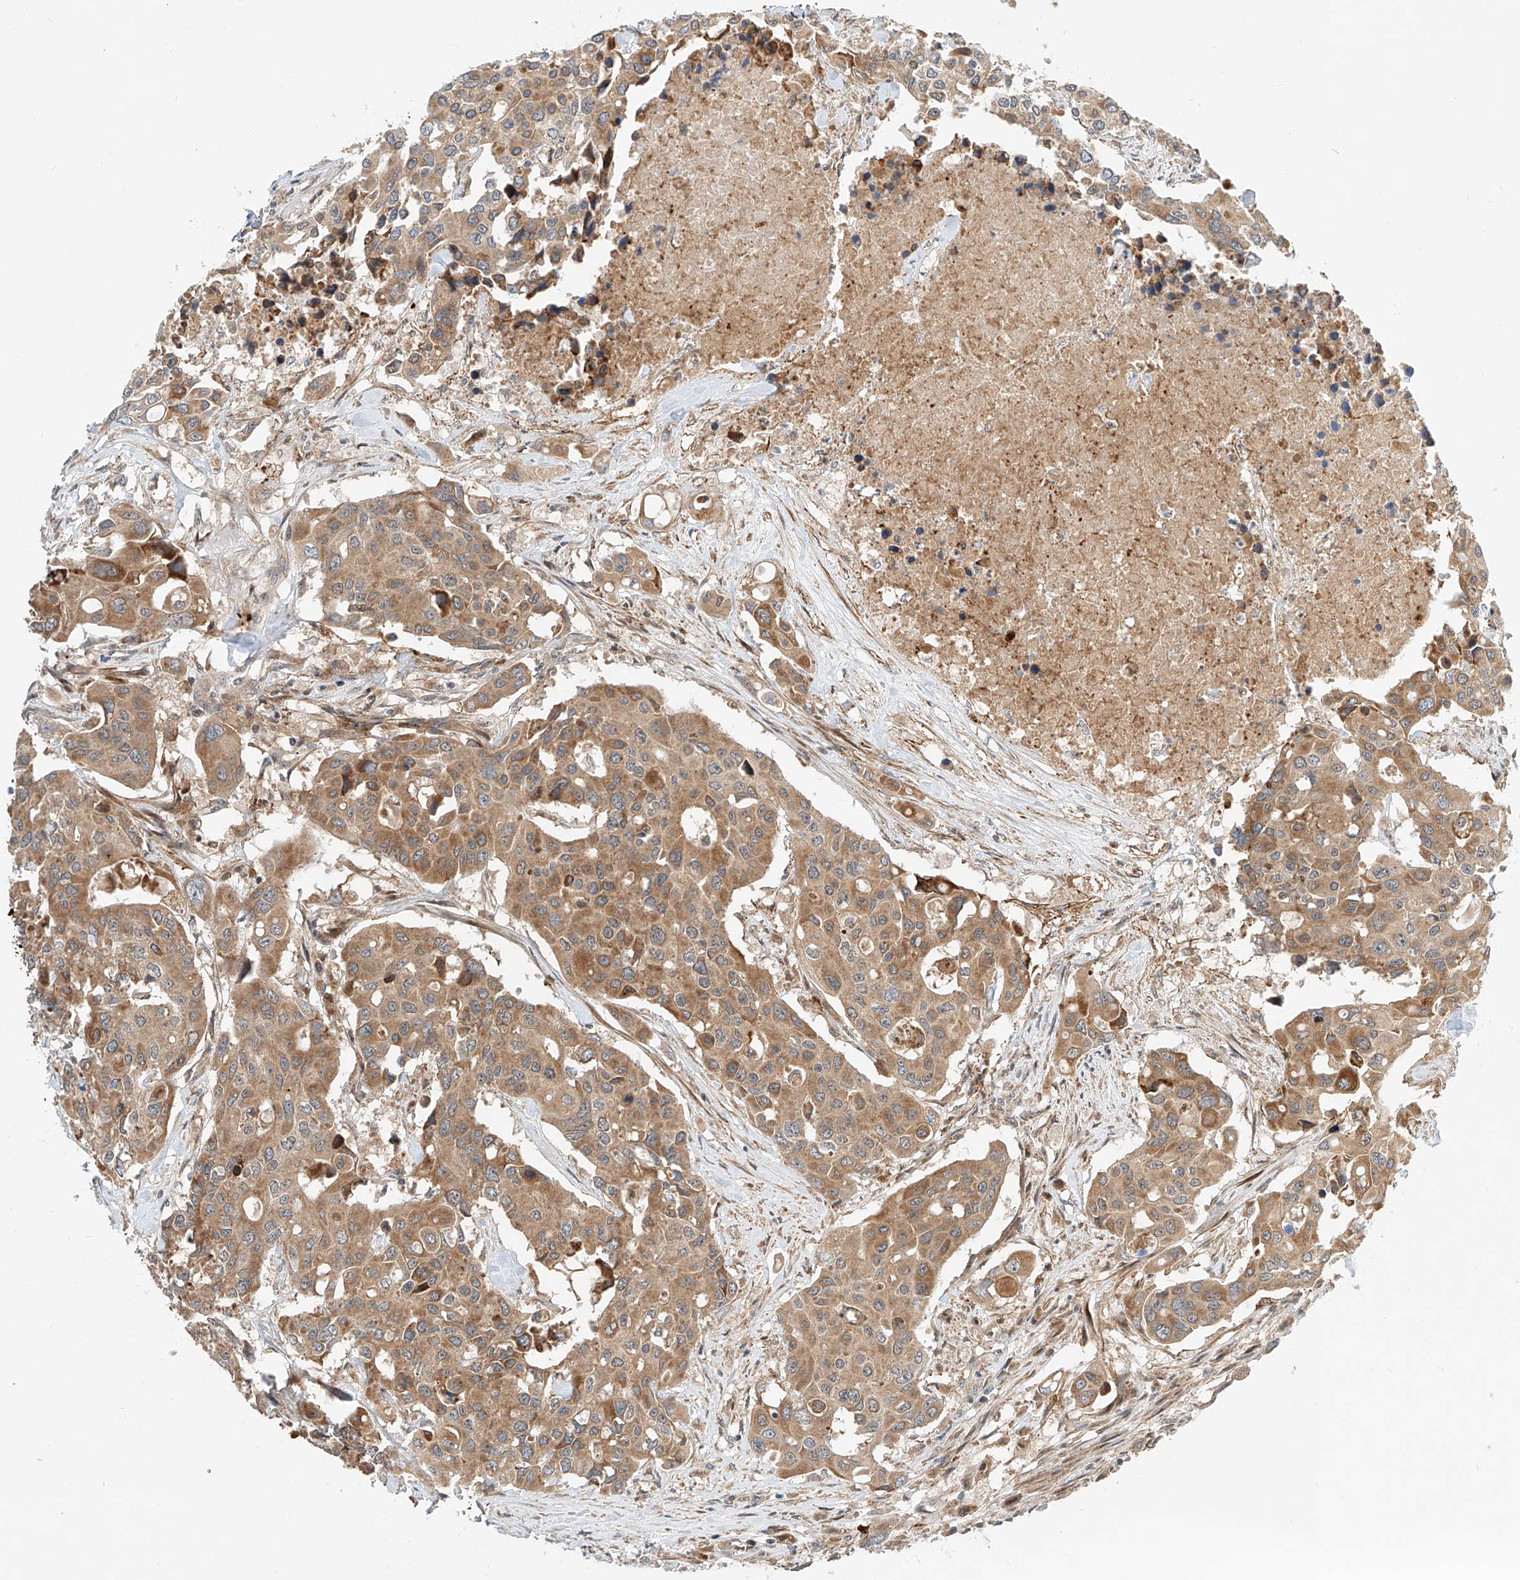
{"staining": {"intensity": "moderate", "quantity": ">75%", "location": "cytoplasmic/membranous"}, "tissue": "colorectal cancer", "cell_type": "Tumor cells", "image_type": "cancer", "snomed": [{"axis": "morphology", "description": "Adenocarcinoma, NOS"}, {"axis": "topography", "description": "Colon"}], "caption": "Moderate cytoplasmic/membranous staining is present in about >75% of tumor cells in adenocarcinoma (colorectal).", "gene": "CPAMD8", "patient": {"sex": "male", "age": 77}}